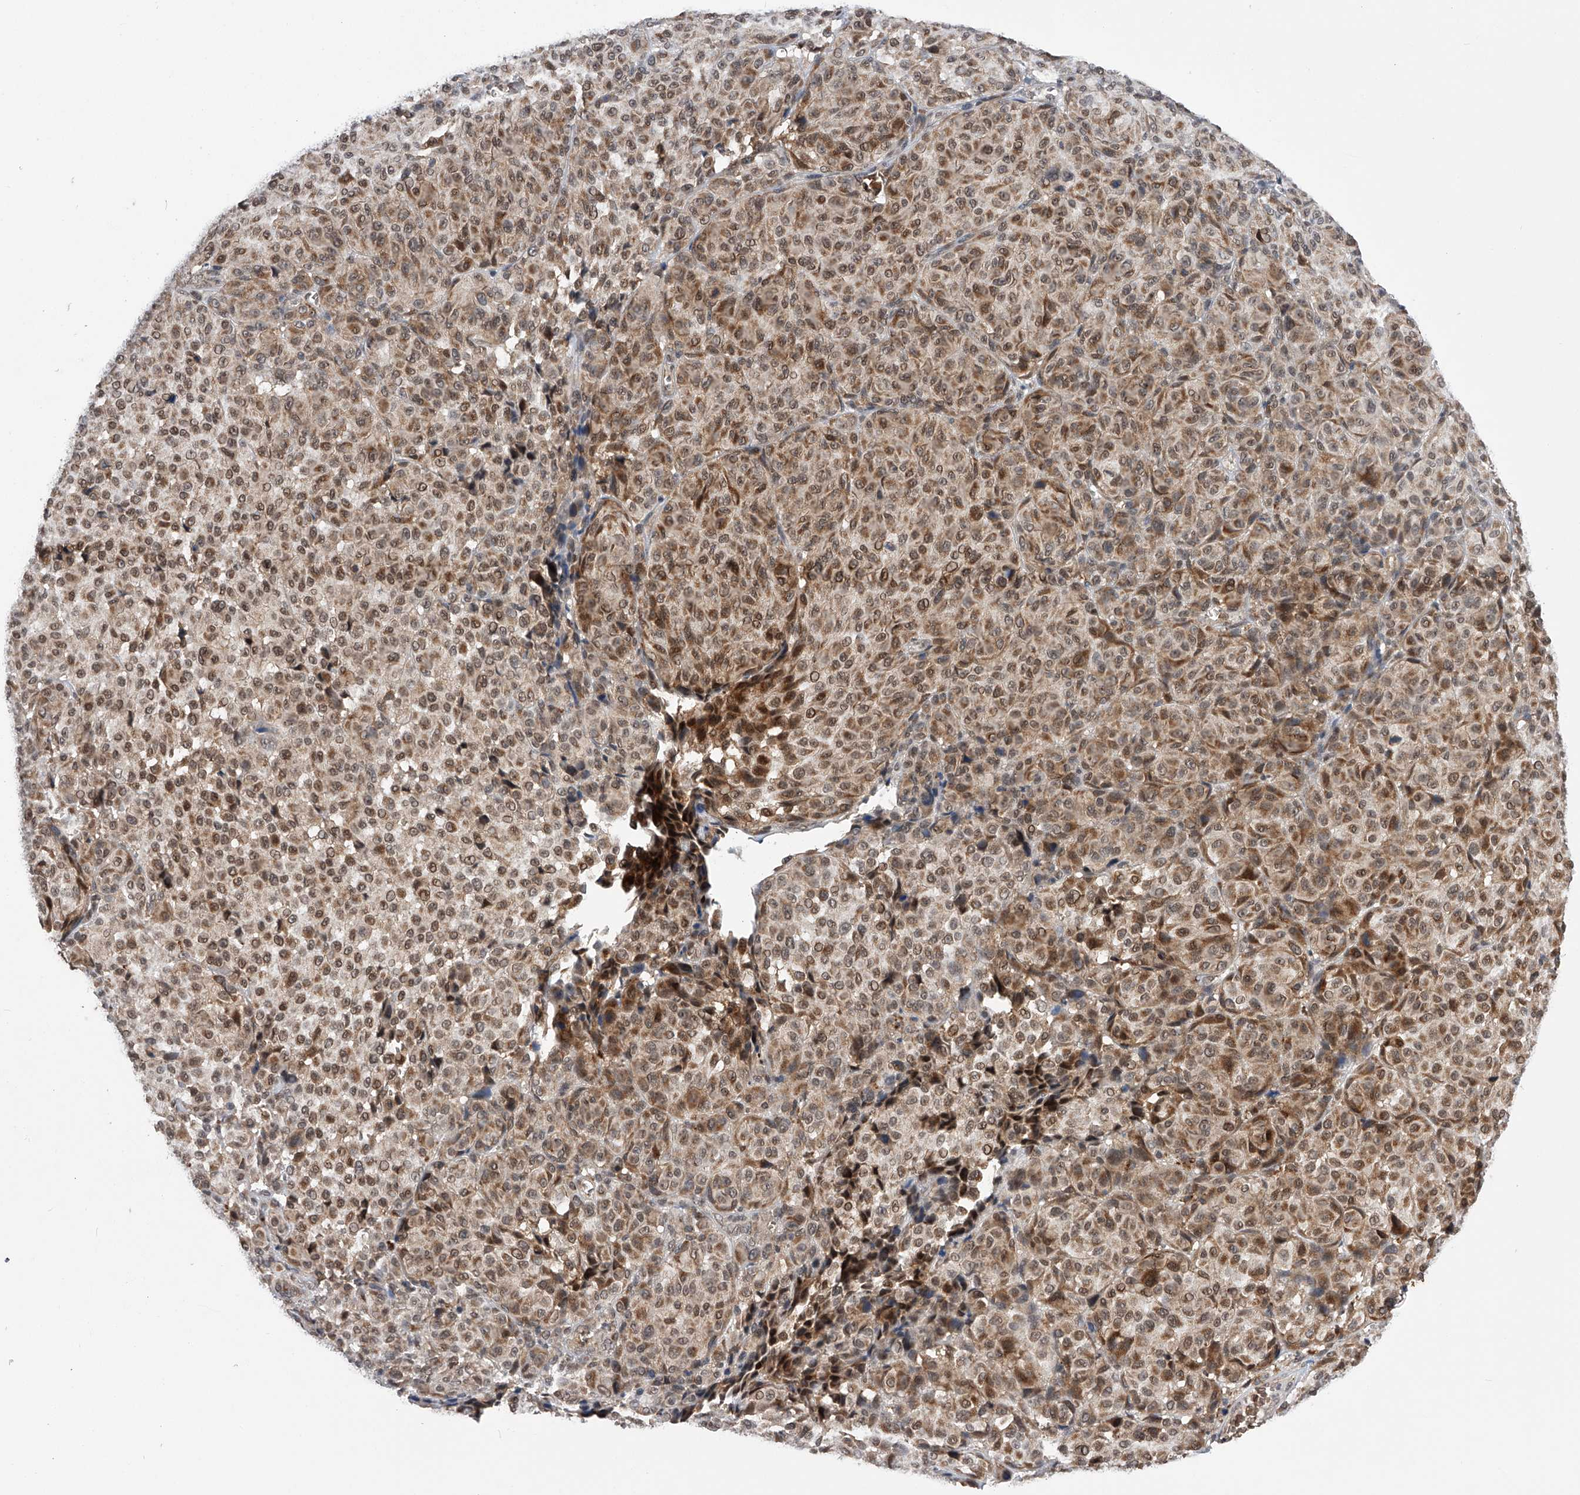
{"staining": {"intensity": "moderate", "quantity": ">75%", "location": "cytoplasmic/membranous,nuclear"}, "tissue": "melanoma", "cell_type": "Tumor cells", "image_type": "cancer", "snomed": [{"axis": "morphology", "description": "Malignant melanoma, NOS"}, {"axis": "topography", "description": "Skin"}], "caption": "Melanoma stained for a protein (brown) displays moderate cytoplasmic/membranous and nuclear positive staining in approximately >75% of tumor cells.", "gene": "SPOCK1", "patient": {"sex": "male", "age": 73}}